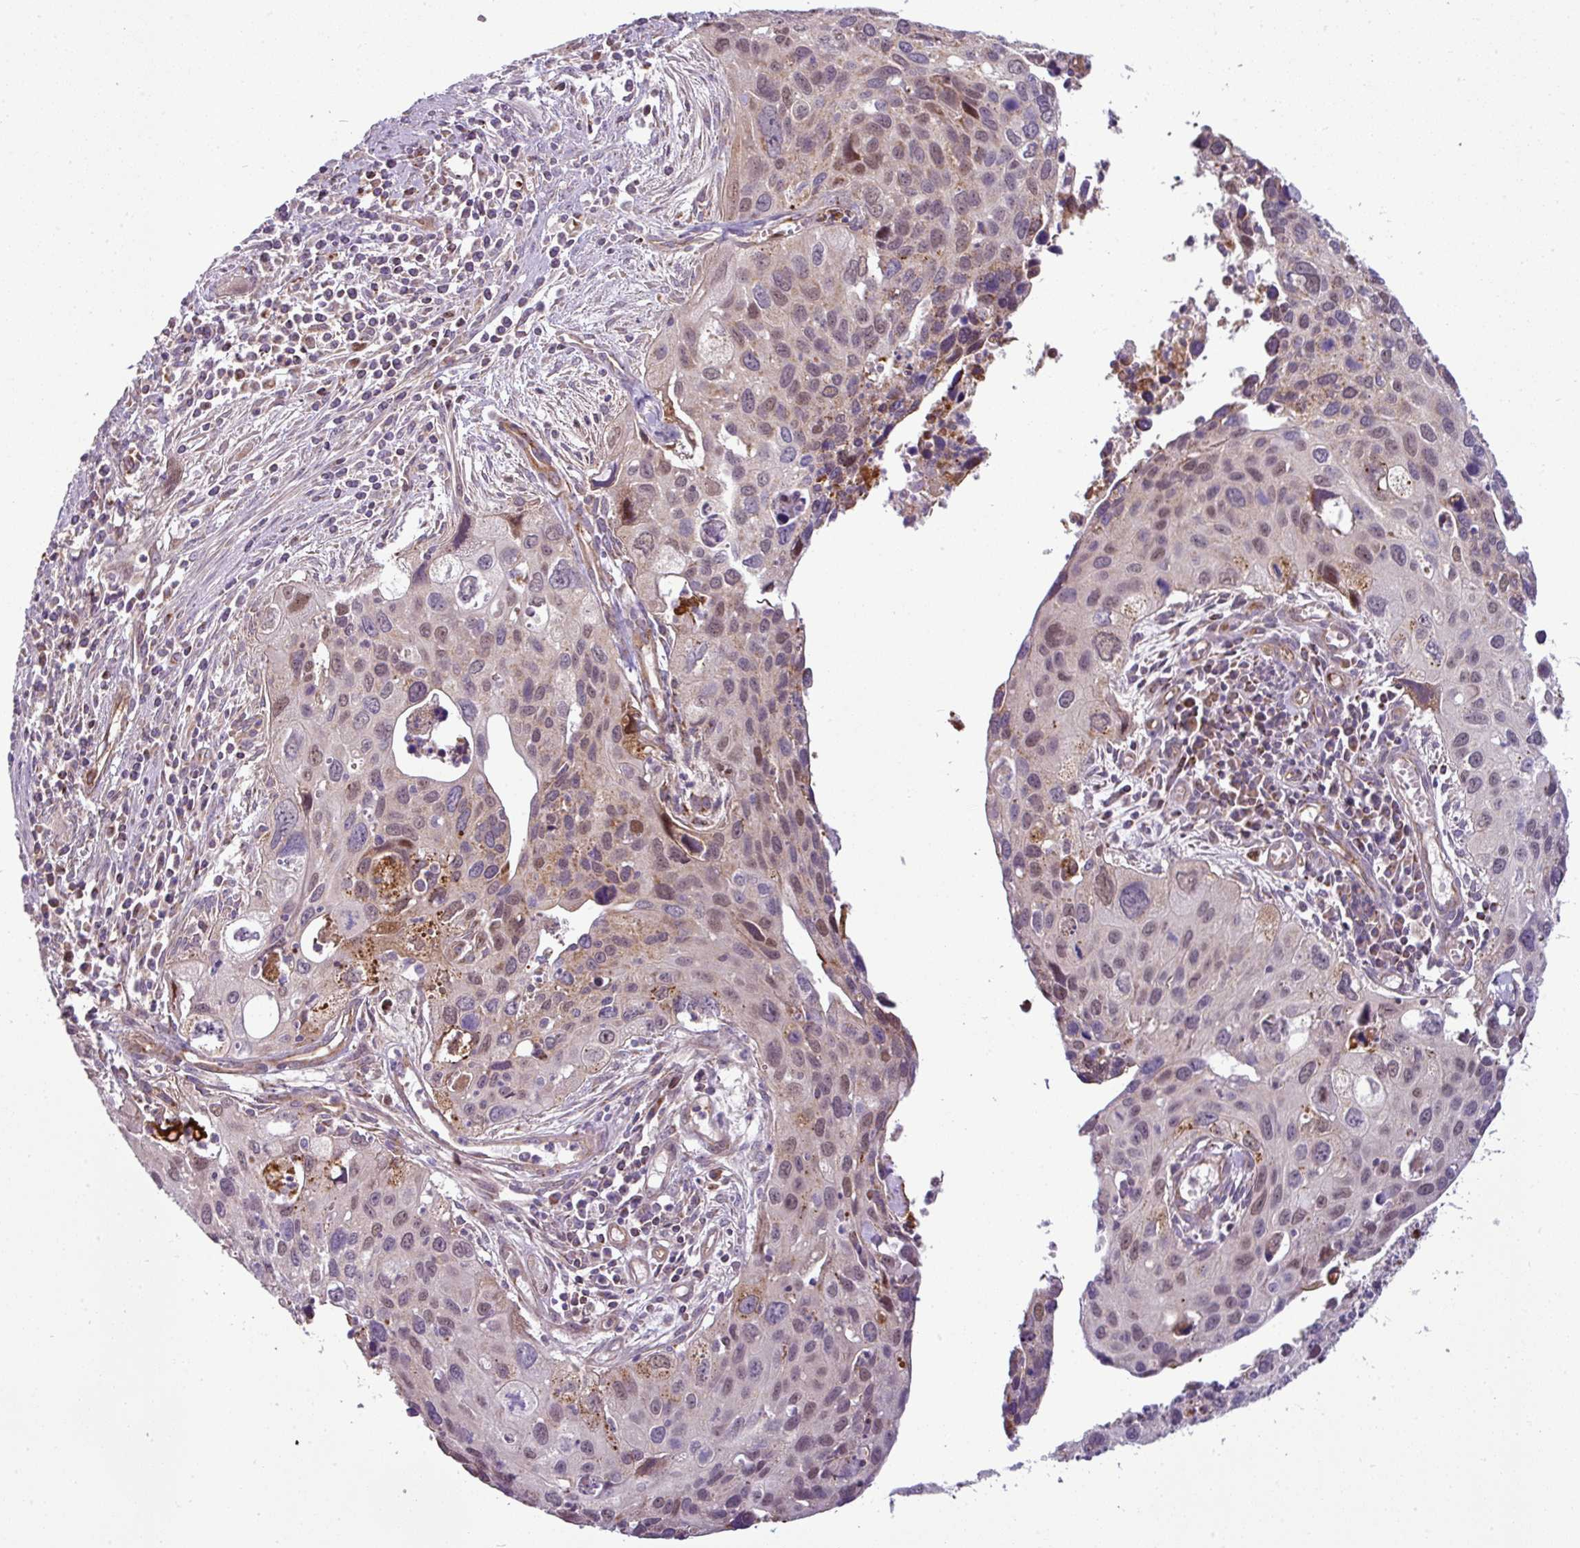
{"staining": {"intensity": "moderate", "quantity": "<25%", "location": "cytoplasmic/membranous,nuclear"}, "tissue": "cervical cancer", "cell_type": "Tumor cells", "image_type": "cancer", "snomed": [{"axis": "morphology", "description": "Squamous cell carcinoma, NOS"}, {"axis": "topography", "description": "Cervix"}], "caption": "Cervical cancer tissue shows moderate cytoplasmic/membranous and nuclear expression in about <25% of tumor cells The protein of interest is shown in brown color, while the nuclei are stained blue.", "gene": "PRELID3B", "patient": {"sex": "female", "age": 55}}